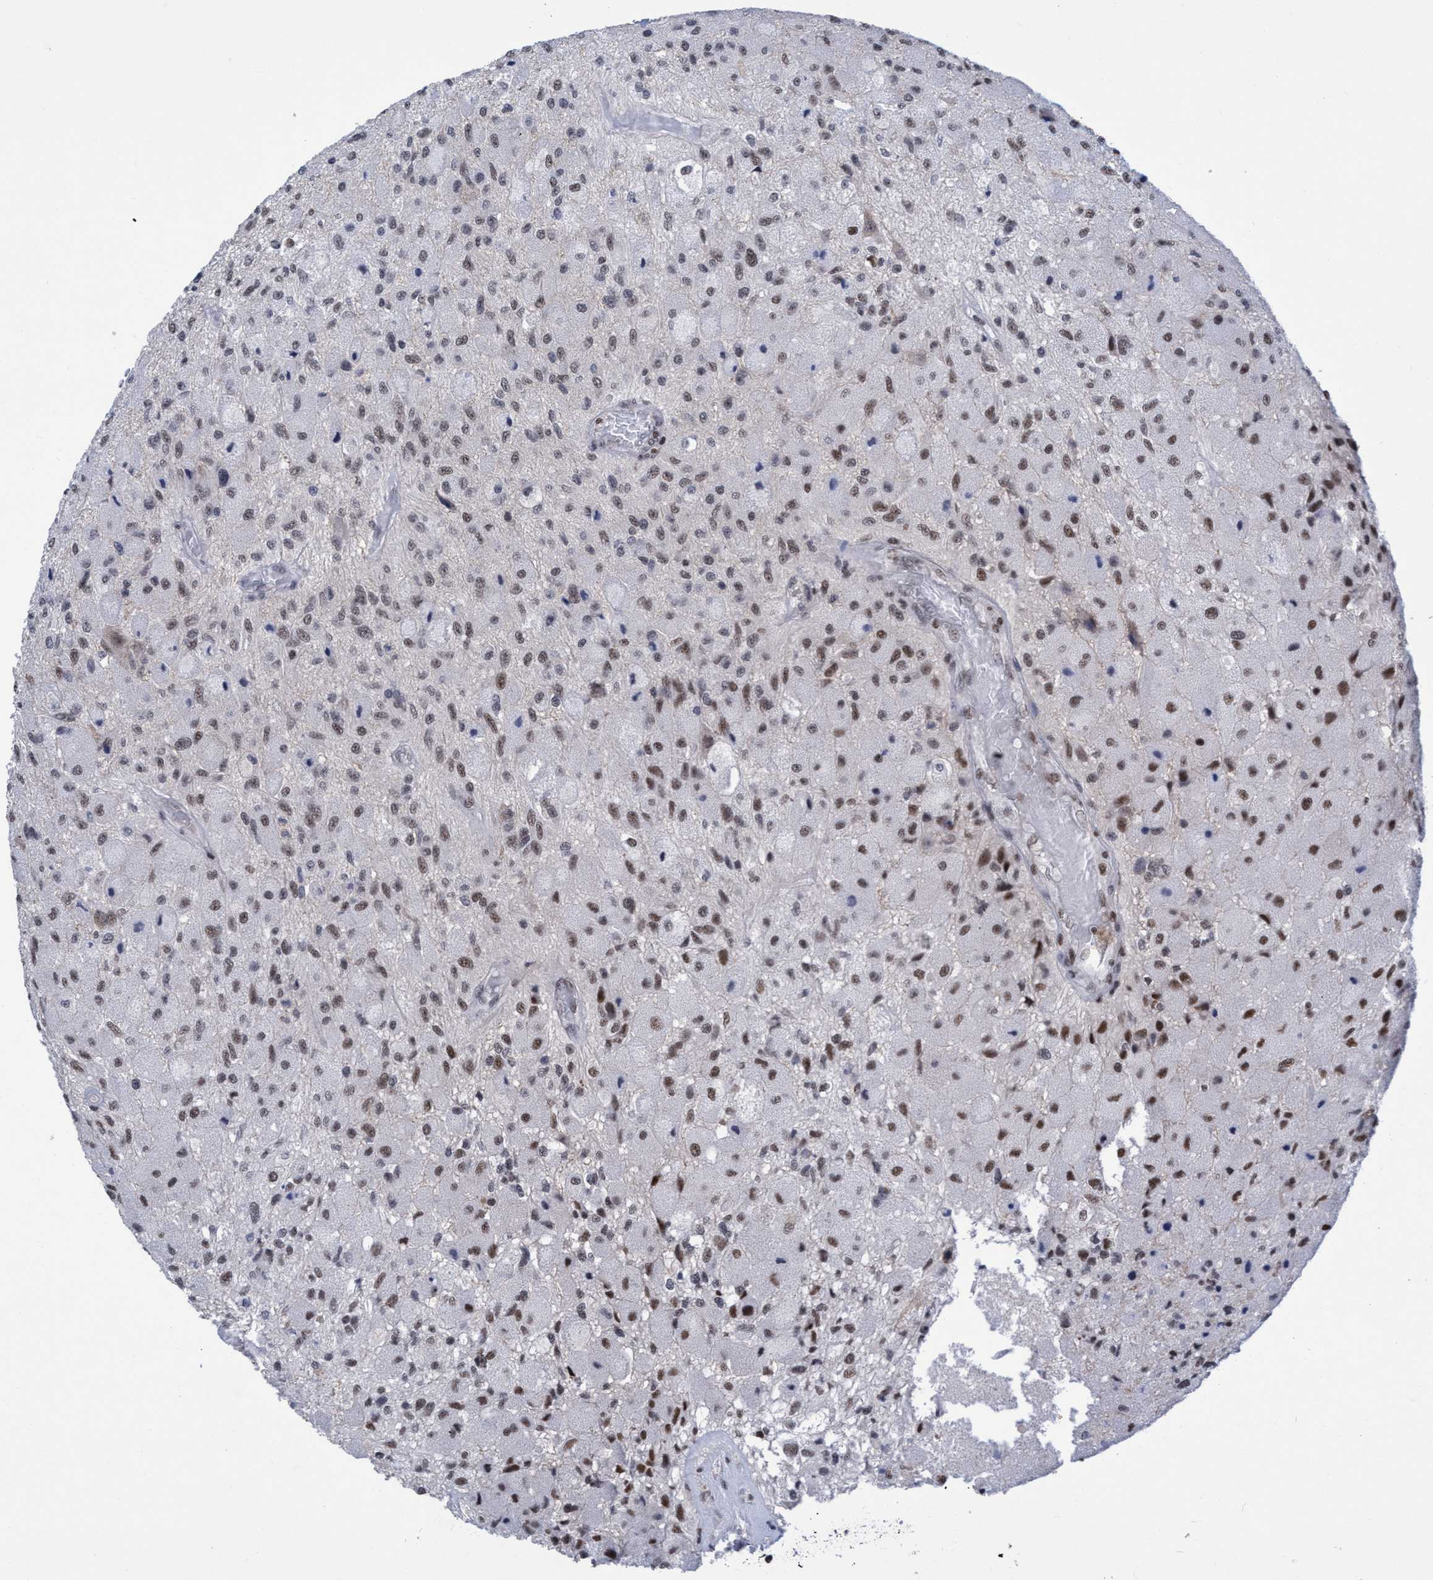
{"staining": {"intensity": "moderate", "quantity": "25%-75%", "location": "nuclear"}, "tissue": "glioma", "cell_type": "Tumor cells", "image_type": "cancer", "snomed": [{"axis": "morphology", "description": "Normal tissue, NOS"}, {"axis": "morphology", "description": "Glioma, malignant, High grade"}, {"axis": "topography", "description": "Cerebral cortex"}], "caption": "Glioma stained for a protein exhibits moderate nuclear positivity in tumor cells.", "gene": "C9orf78", "patient": {"sex": "male", "age": 77}}